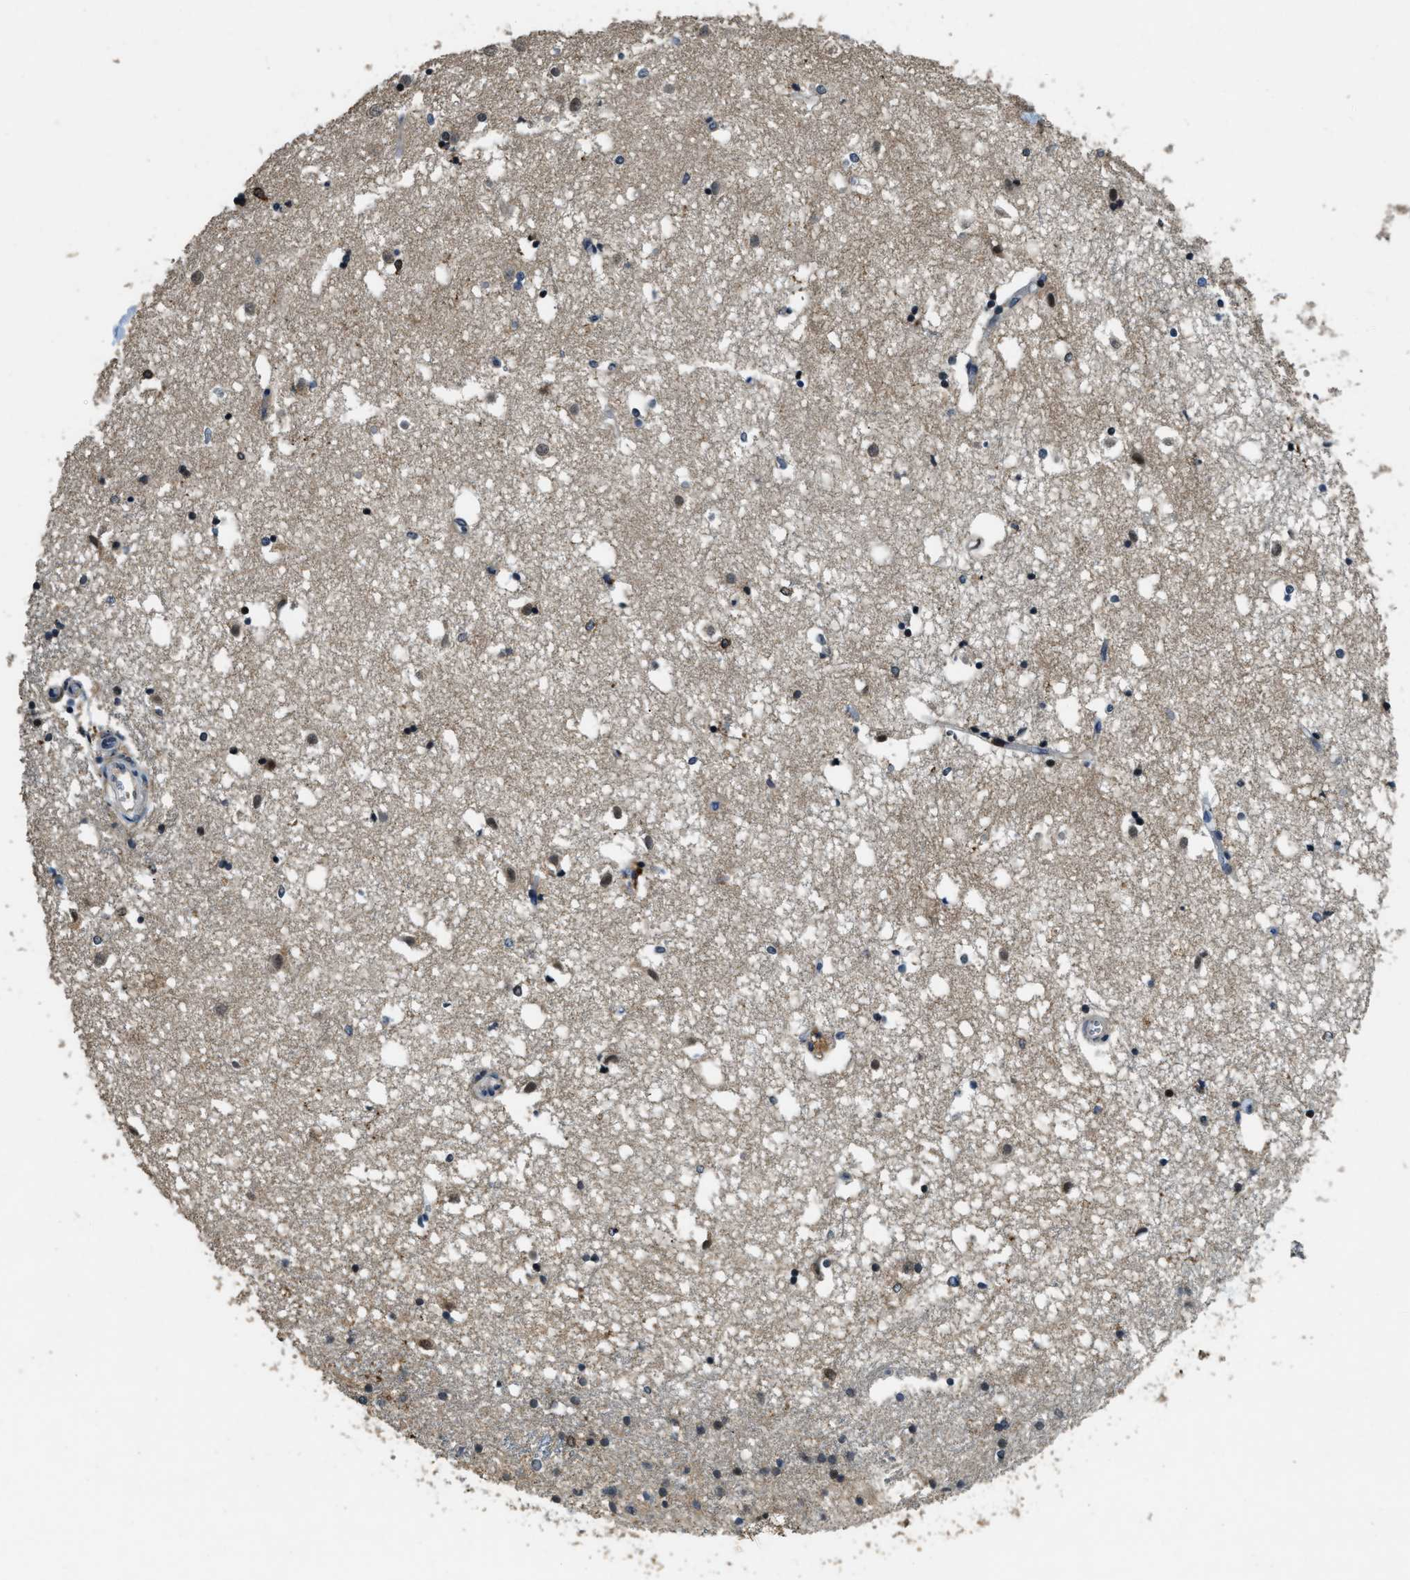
{"staining": {"intensity": "weak", "quantity": "<25%", "location": "nuclear"}, "tissue": "caudate", "cell_type": "Glial cells", "image_type": "normal", "snomed": [{"axis": "morphology", "description": "Normal tissue, NOS"}, {"axis": "topography", "description": "Lateral ventricle wall"}], "caption": "An image of caudate stained for a protein reveals no brown staining in glial cells. Brightfield microscopy of immunohistochemistry (IHC) stained with DAB (3,3'-diaminobenzidine) (brown) and hematoxylin (blue), captured at high magnification.", "gene": "RNF141", "patient": {"sex": "male", "age": 45}}